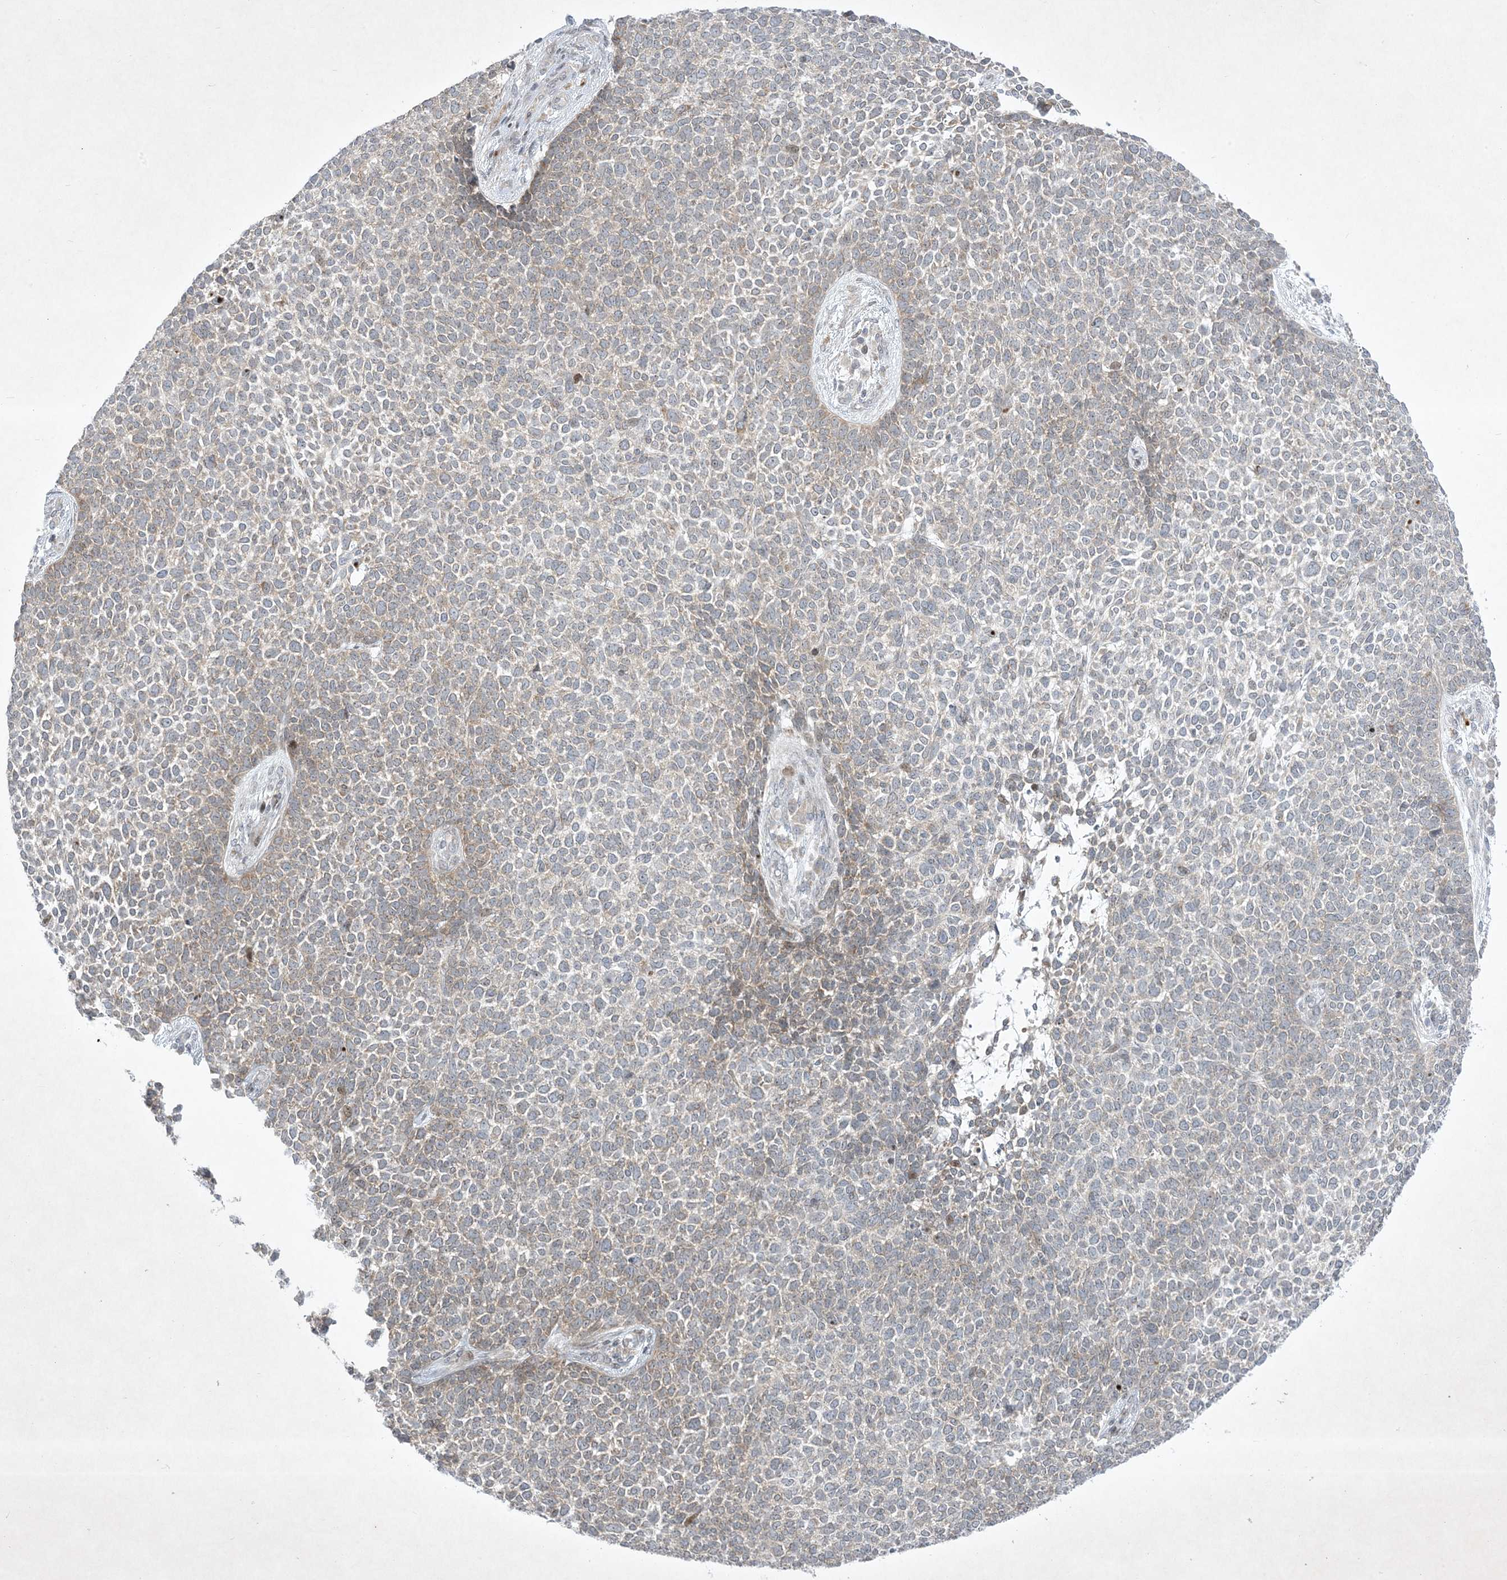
{"staining": {"intensity": "weak", "quantity": "25%-75%", "location": "cytoplasmic/membranous"}, "tissue": "skin cancer", "cell_type": "Tumor cells", "image_type": "cancer", "snomed": [{"axis": "morphology", "description": "Basal cell carcinoma"}, {"axis": "topography", "description": "Skin"}], "caption": "There is low levels of weak cytoplasmic/membranous positivity in tumor cells of skin basal cell carcinoma, as demonstrated by immunohistochemical staining (brown color).", "gene": "SOGA3", "patient": {"sex": "female", "age": 84}}